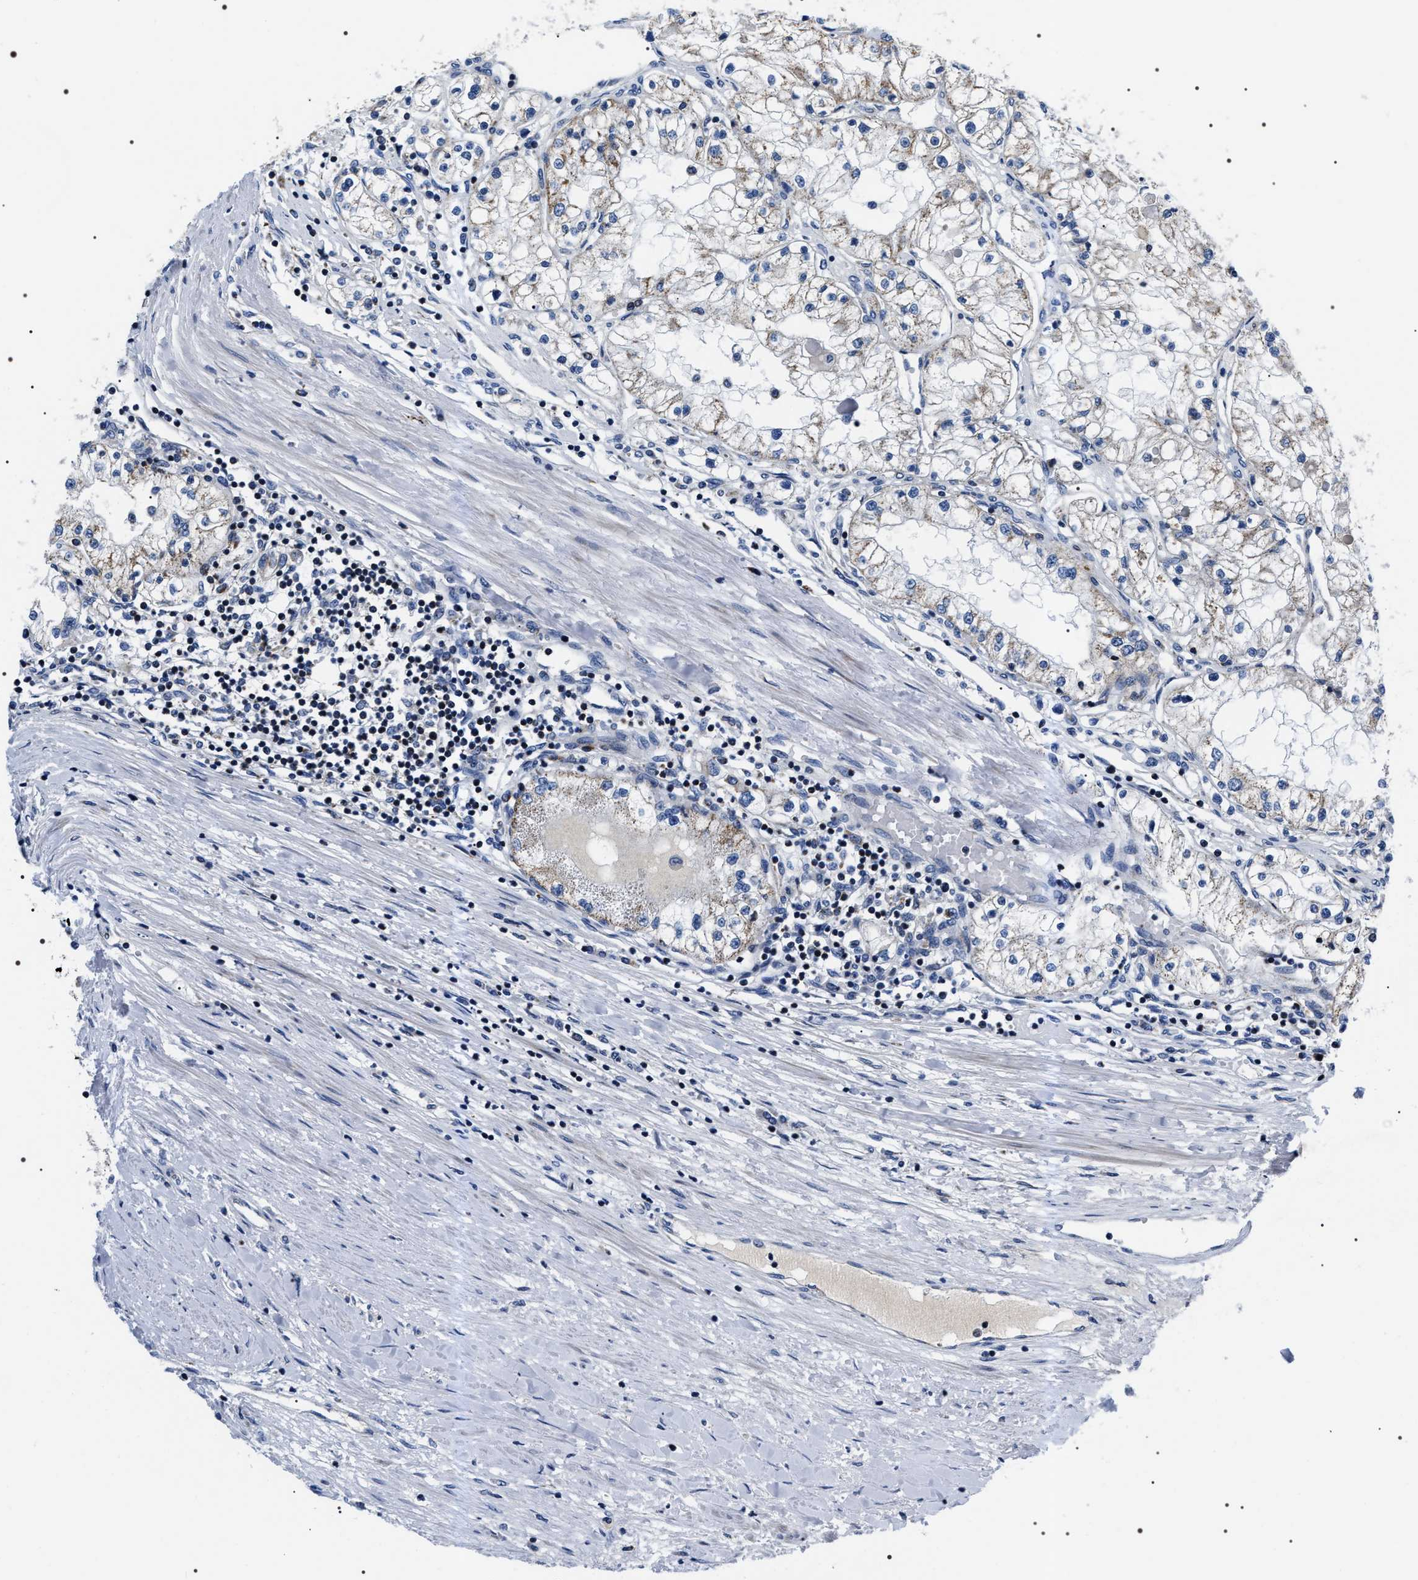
{"staining": {"intensity": "weak", "quantity": "25%-75%", "location": "cytoplasmic/membranous"}, "tissue": "renal cancer", "cell_type": "Tumor cells", "image_type": "cancer", "snomed": [{"axis": "morphology", "description": "Adenocarcinoma, NOS"}, {"axis": "topography", "description": "Kidney"}], "caption": "Immunohistochemistry (IHC) photomicrograph of renal cancer (adenocarcinoma) stained for a protein (brown), which reveals low levels of weak cytoplasmic/membranous positivity in approximately 25%-75% of tumor cells.", "gene": "NTMT1", "patient": {"sex": "male", "age": 68}}